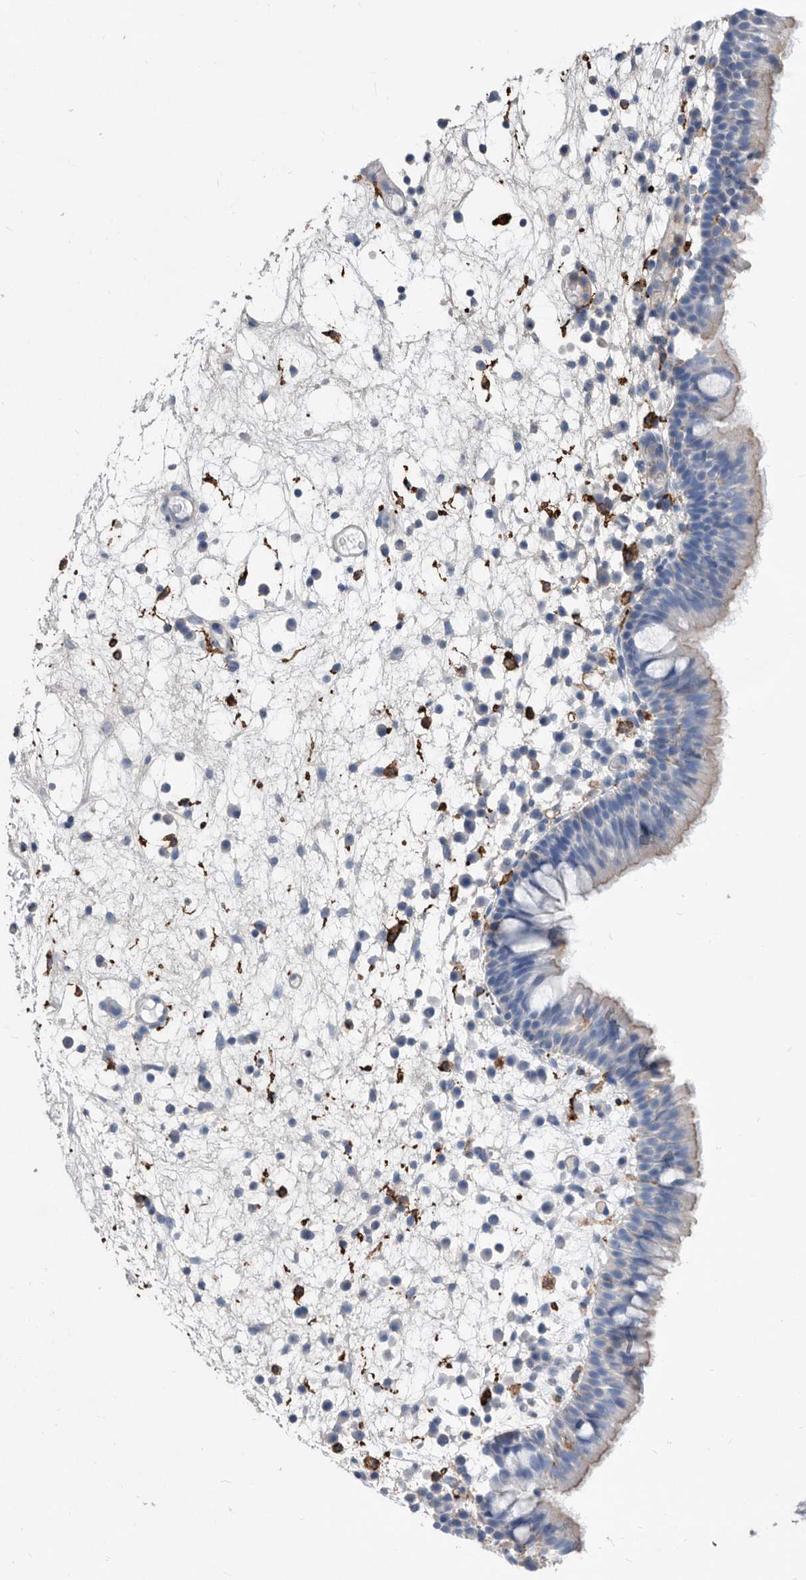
{"staining": {"intensity": "negative", "quantity": "none", "location": "none"}, "tissue": "nasopharynx", "cell_type": "Respiratory epithelial cells", "image_type": "normal", "snomed": [{"axis": "morphology", "description": "Normal tissue, NOS"}, {"axis": "morphology", "description": "Inflammation, NOS"}, {"axis": "morphology", "description": "Malignant melanoma, Metastatic site"}, {"axis": "topography", "description": "Nasopharynx"}], "caption": "This is a image of immunohistochemistry staining of benign nasopharynx, which shows no expression in respiratory epithelial cells. Nuclei are stained in blue.", "gene": "MS4A4A", "patient": {"sex": "male", "age": 70}}